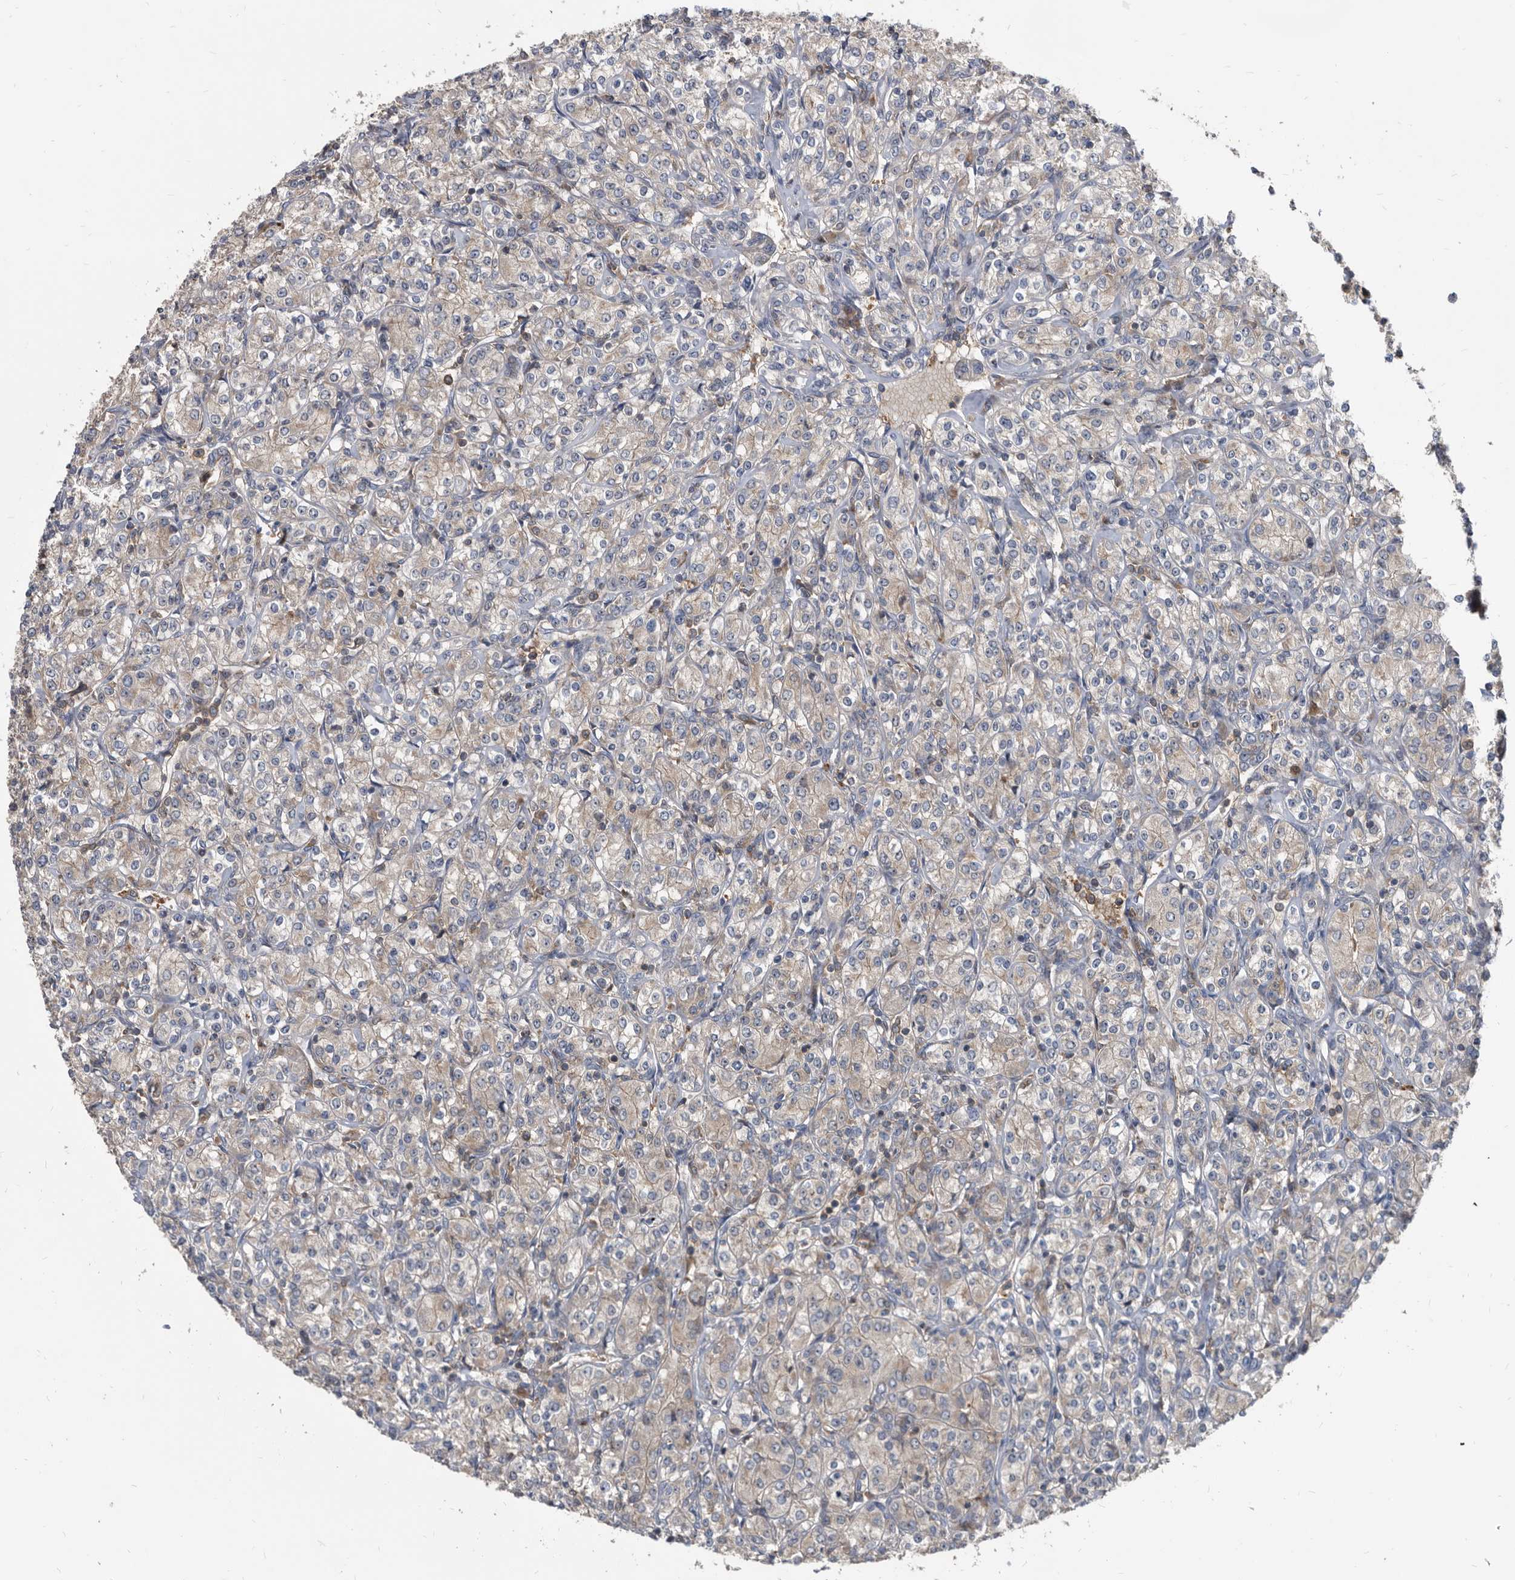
{"staining": {"intensity": "weak", "quantity": "<25%", "location": "cytoplasmic/membranous"}, "tissue": "renal cancer", "cell_type": "Tumor cells", "image_type": "cancer", "snomed": [{"axis": "morphology", "description": "Adenocarcinoma, NOS"}, {"axis": "topography", "description": "Kidney"}], "caption": "Human renal adenocarcinoma stained for a protein using immunohistochemistry displays no expression in tumor cells.", "gene": "APEH", "patient": {"sex": "male", "age": 77}}